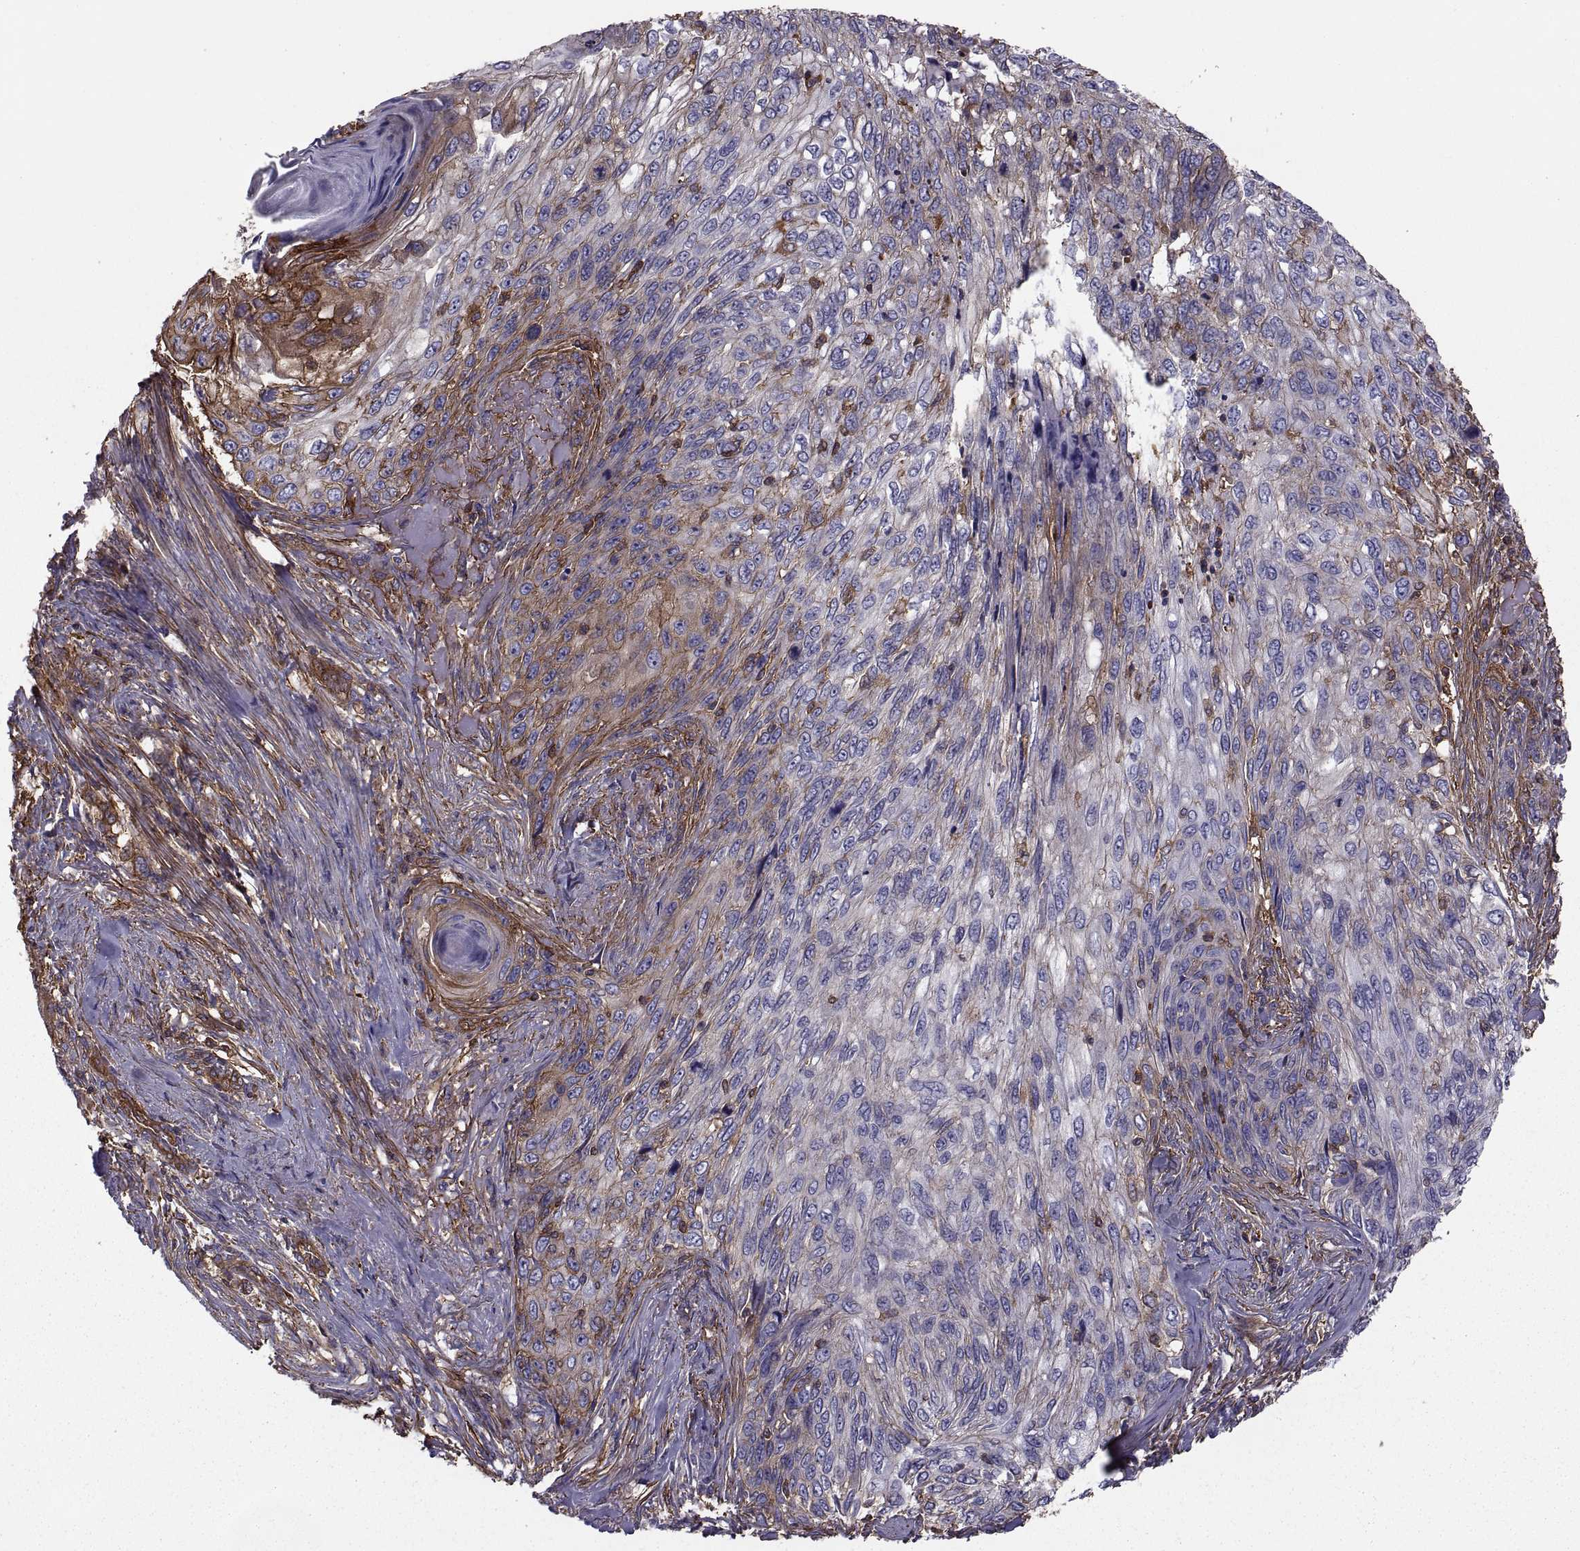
{"staining": {"intensity": "moderate", "quantity": "<25%", "location": "cytoplasmic/membranous"}, "tissue": "skin cancer", "cell_type": "Tumor cells", "image_type": "cancer", "snomed": [{"axis": "morphology", "description": "Squamous cell carcinoma, NOS"}, {"axis": "topography", "description": "Skin"}], "caption": "Skin cancer stained with immunohistochemistry (IHC) demonstrates moderate cytoplasmic/membranous staining in approximately <25% of tumor cells.", "gene": "MYH9", "patient": {"sex": "male", "age": 92}}